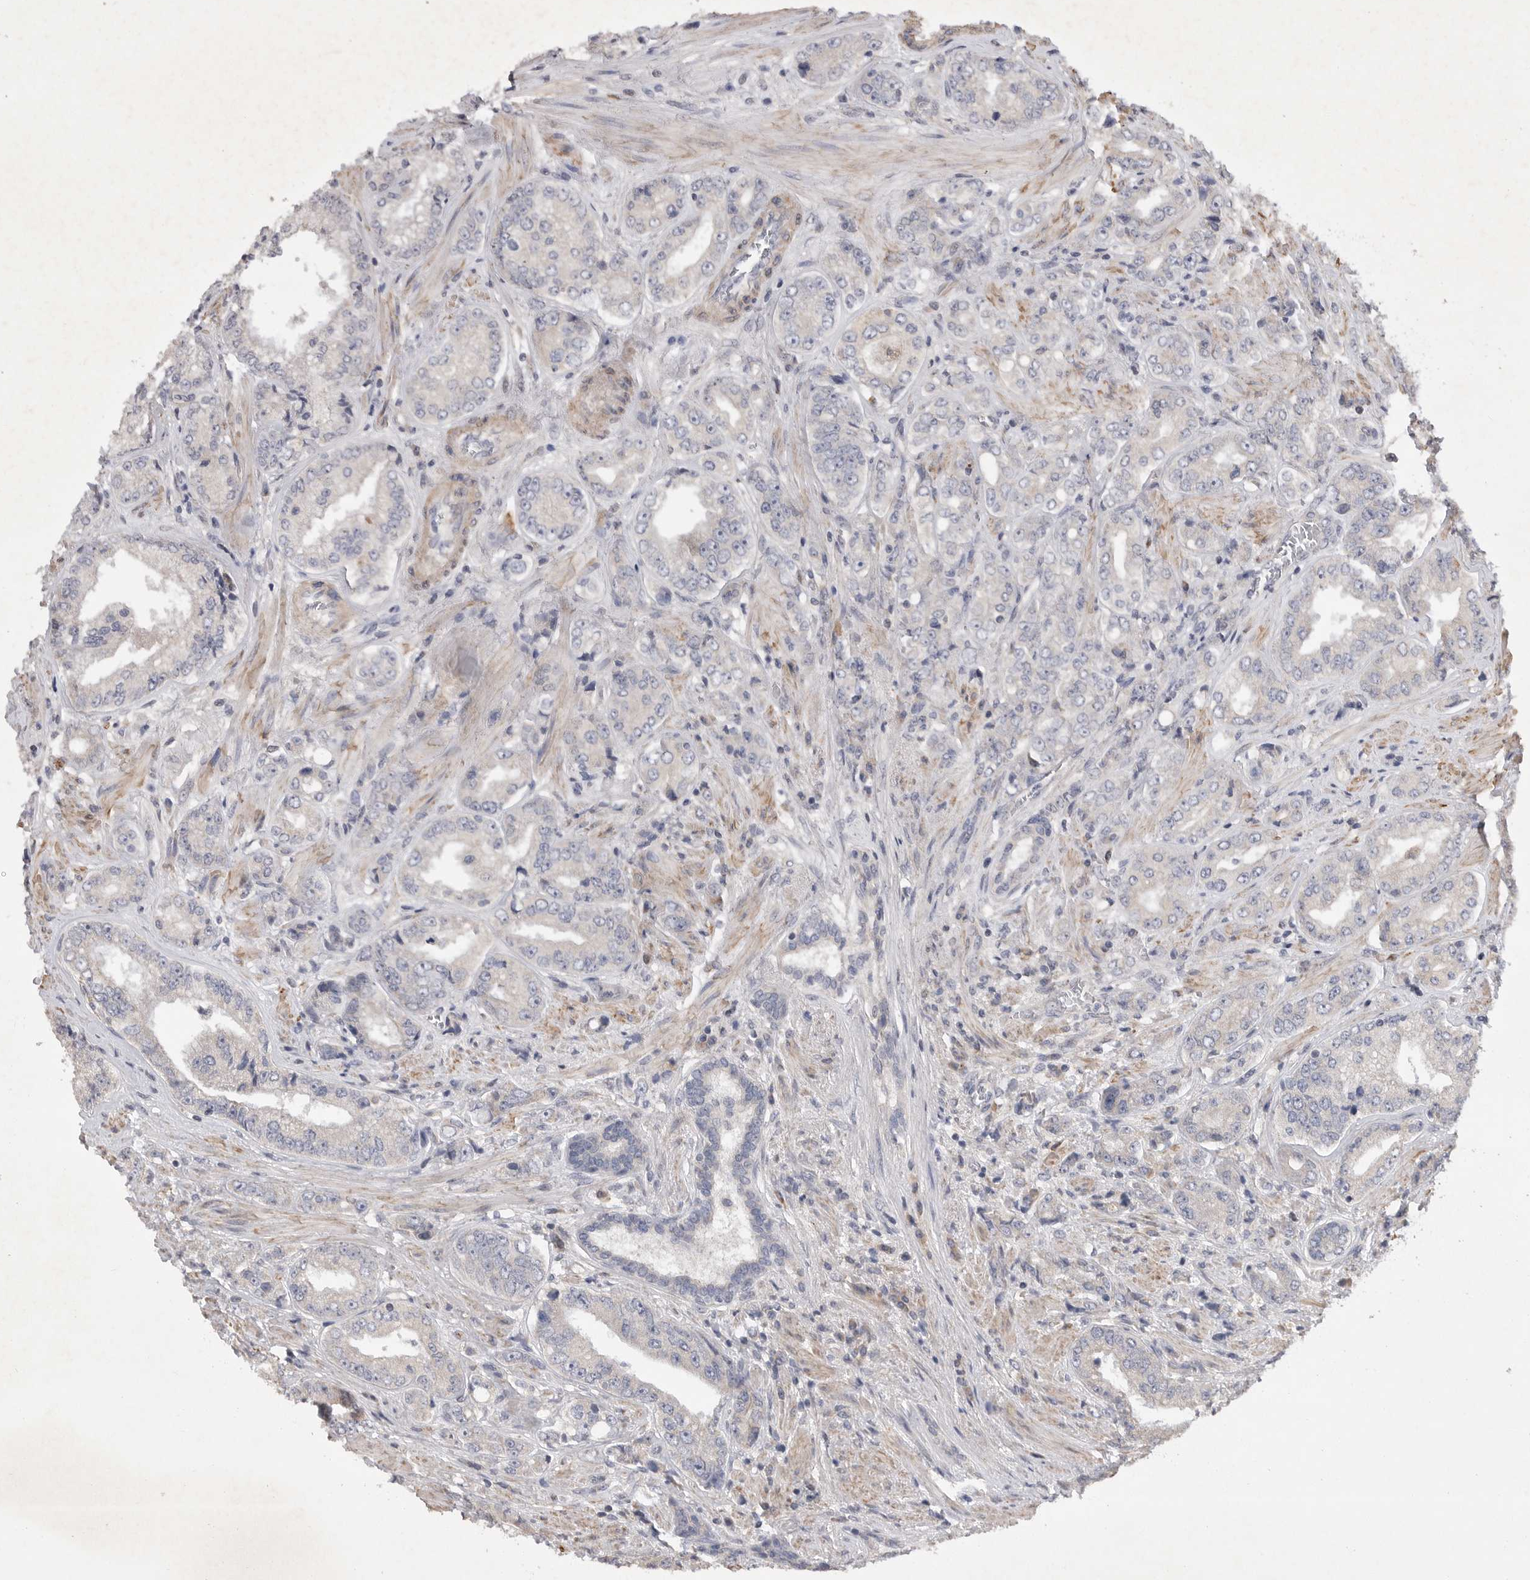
{"staining": {"intensity": "negative", "quantity": "none", "location": "none"}, "tissue": "prostate cancer", "cell_type": "Tumor cells", "image_type": "cancer", "snomed": [{"axis": "morphology", "description": "Adenocarcinoma, High grade"}, {"axis": "topography", "description": "Prostate"}], "caption": "Immunohistochemistry (IHC) of human prostate high-grade adenocarcinoma exhibits no positivity in tumor cells.", "gene": "EDEM3", "patient": {"sex": "male", "age": 61}}